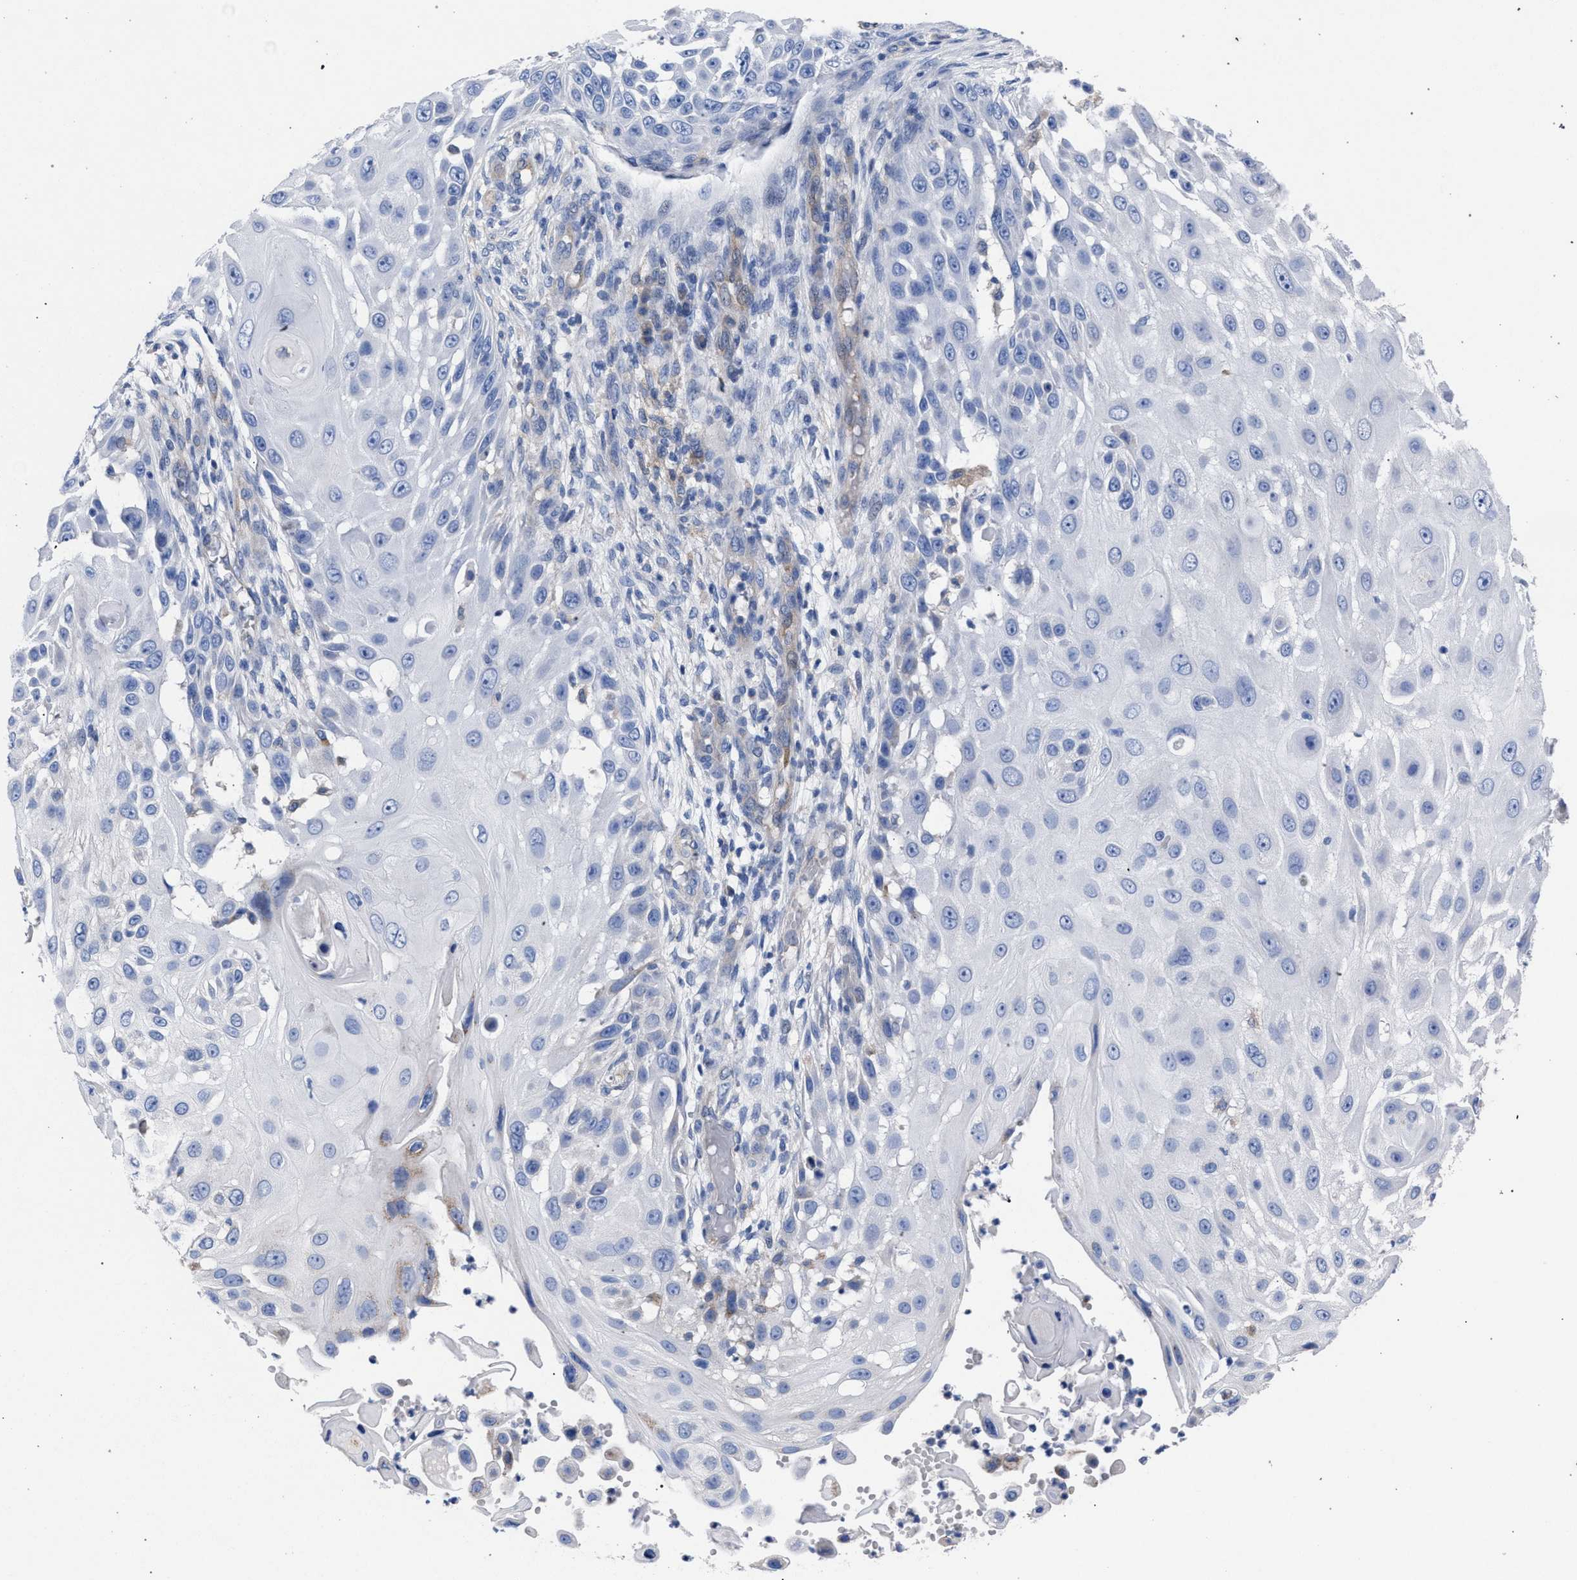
{"staining": {"intensity": "negative", "quantity": "none", "location": "none"}, "tissue": "skin cancer", "cell_type": "Tumor cells", "image_type": "cancer", "snomed": [{"axis": "morphology", "description": "Squamous cell carcinoma, NOS"}, {"axis": "topography", "description": "Skin"}], "caption": "Immunohistochemistry histopathology image of human squamous cell carcinoma (skin) stained for a protein (brown), which displays no expression in tumor cells.", "gene": "GMPR", "patient": {"sex": "female", "age": 44}}